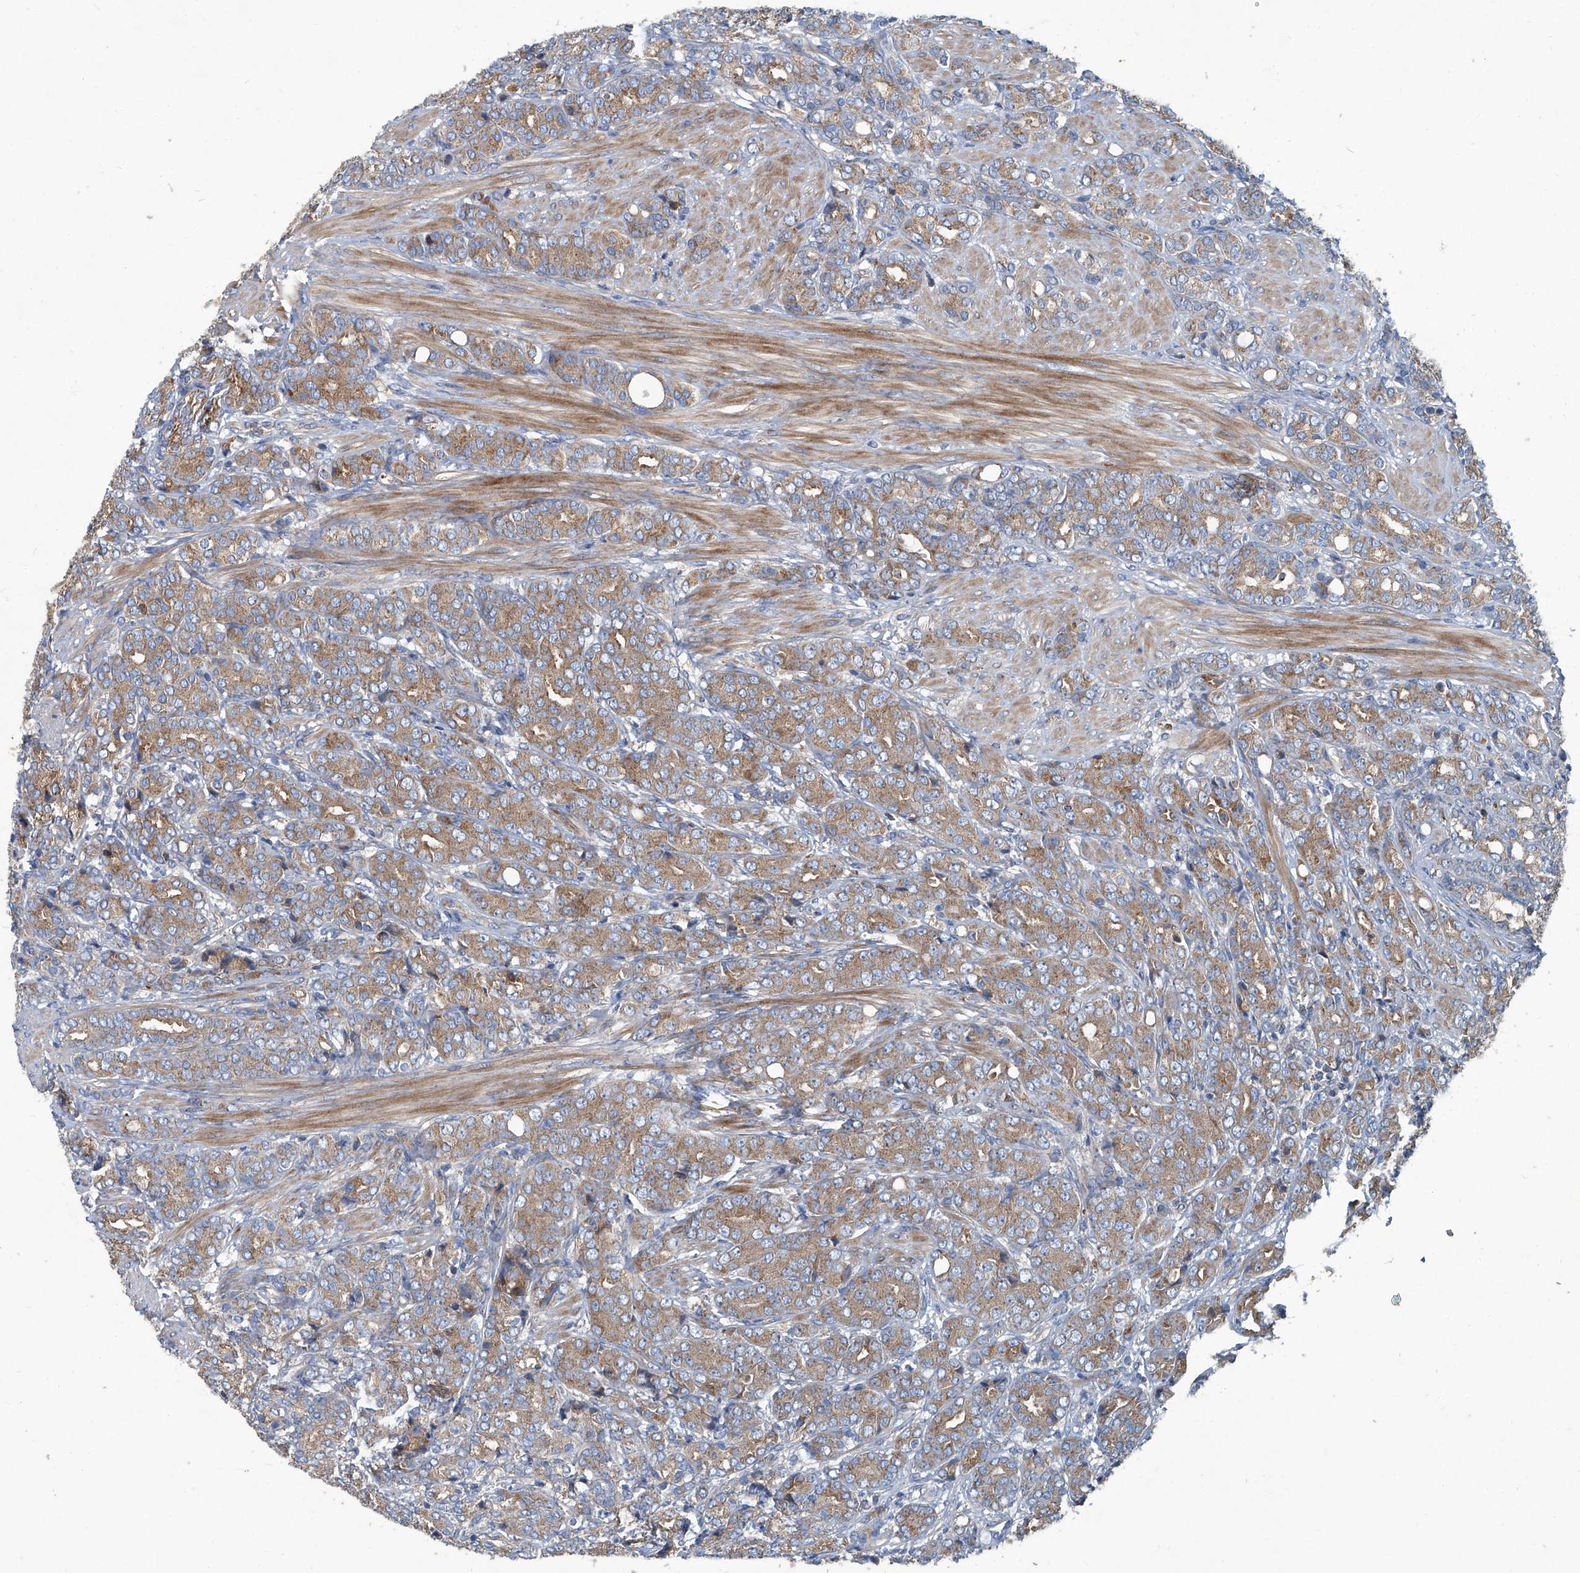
{"staining": {"intensity": "moderate", "quantity": ">75%", "location": "cytoplasmic/membranous"}, "tissue": "prostate cancer", "cell_type": "Tumor cells", "image_type": "cancer", "snomed": [{"axis": "morphology", "description": "Adenocarcinoma, High grade"}, {"axis": "topography", "description": "Prostate"}], "caption": "Prostate cancer stained for a protein (brown) exhibits moderate cytoplasmic/membranous positive staining in about >75% of tumor cells.", "gene": "PIGH", "patient": {"sex": "male", "age": 62}}